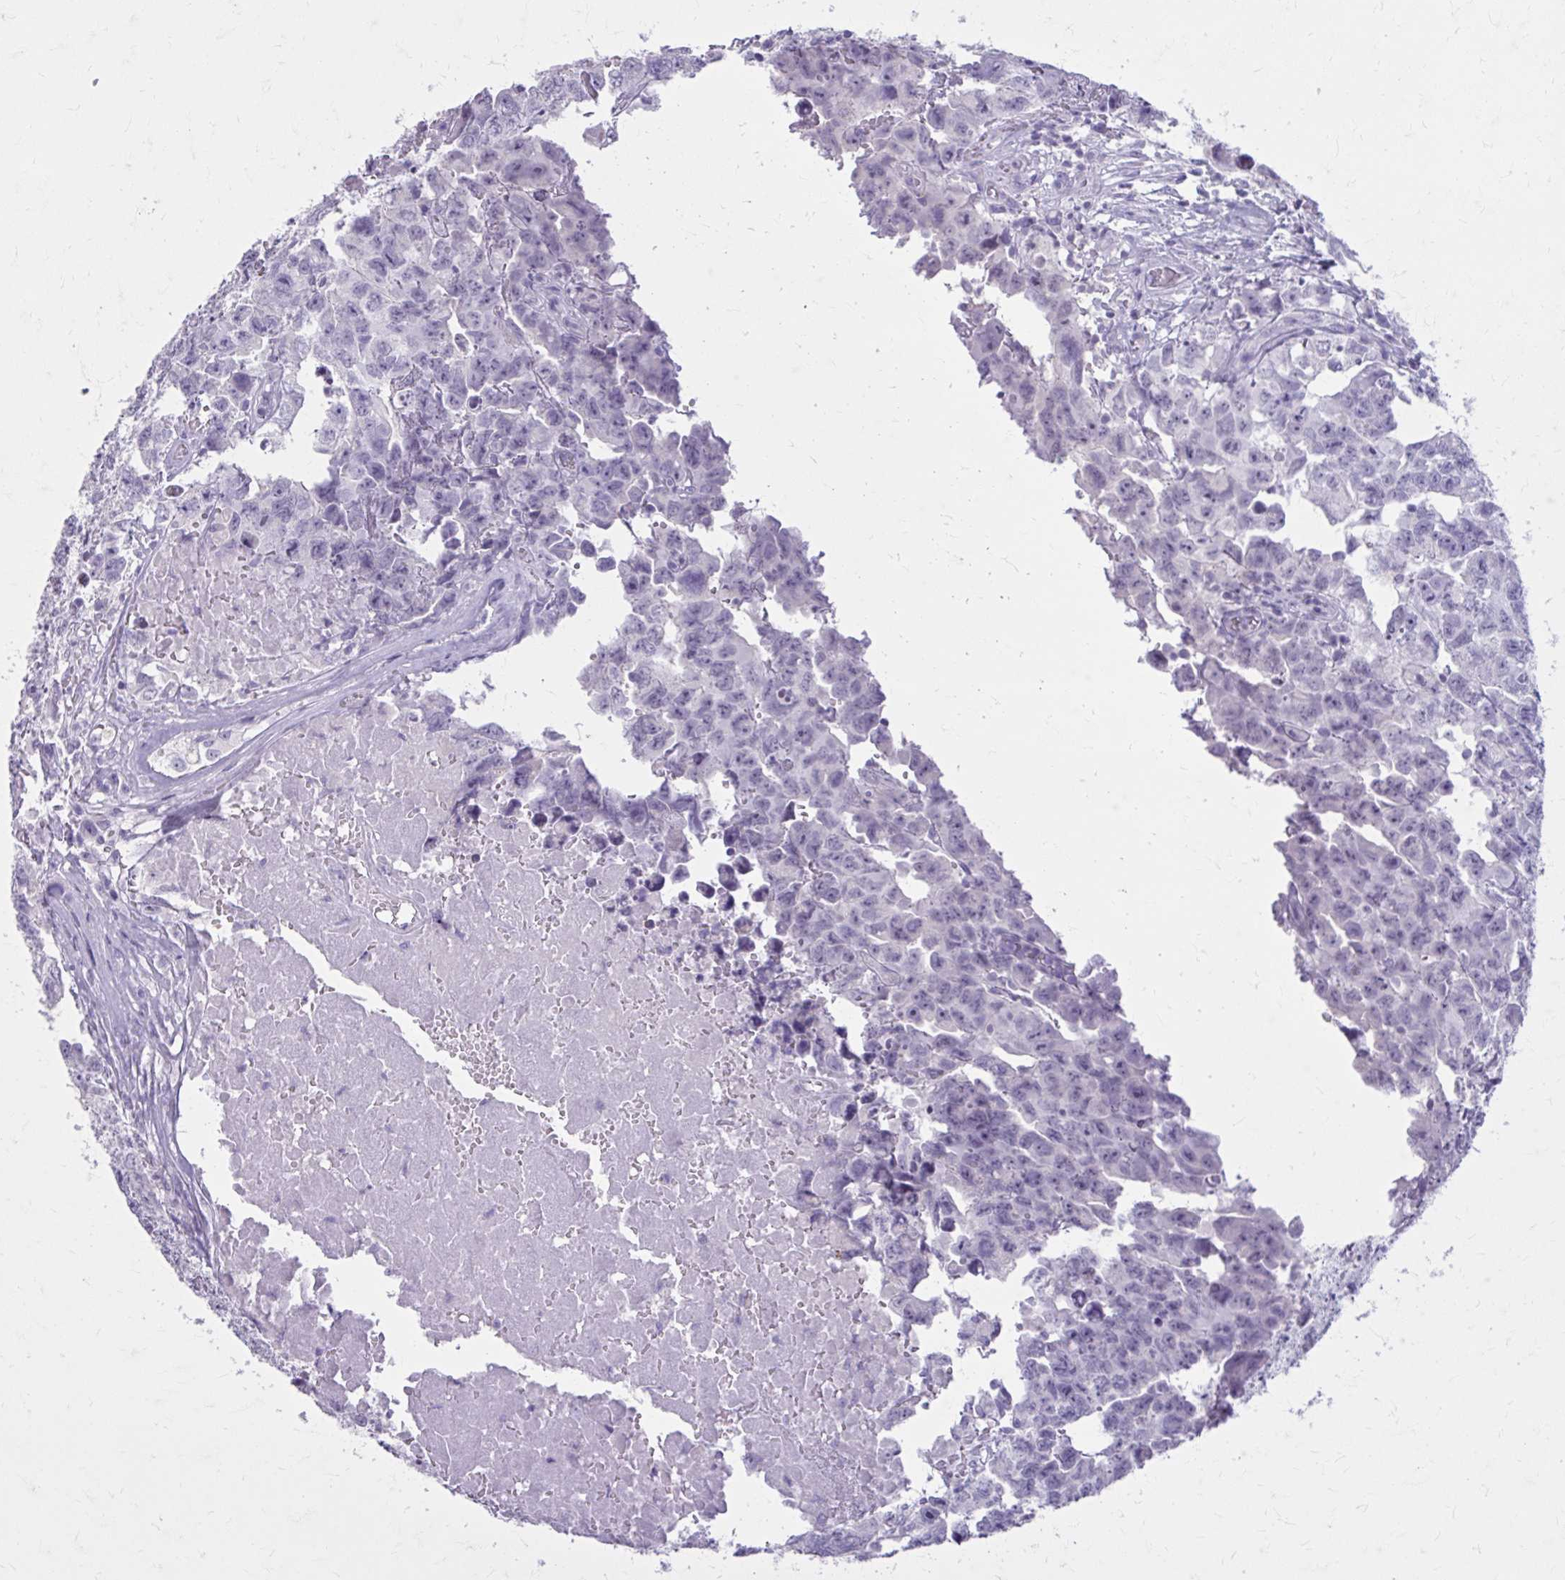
{"staining": {"intensity": "negative", "quantity": "none", "location": "none"}, "tissue": "testis cancer", "cell_type": "Tumor cells", "image_type": "cancer", "snomed": [{"axis": "morphology", "description": "Carcinoma, Embryonal, NOS"}, {"axis": "topography", "description": "Testis"}], "caption": "Human testis cancer stained for a protein using IHC reveals no expression in tumor cells.", "gene": "OR4B1", "patient": {"sex": "male", "age": 22}}